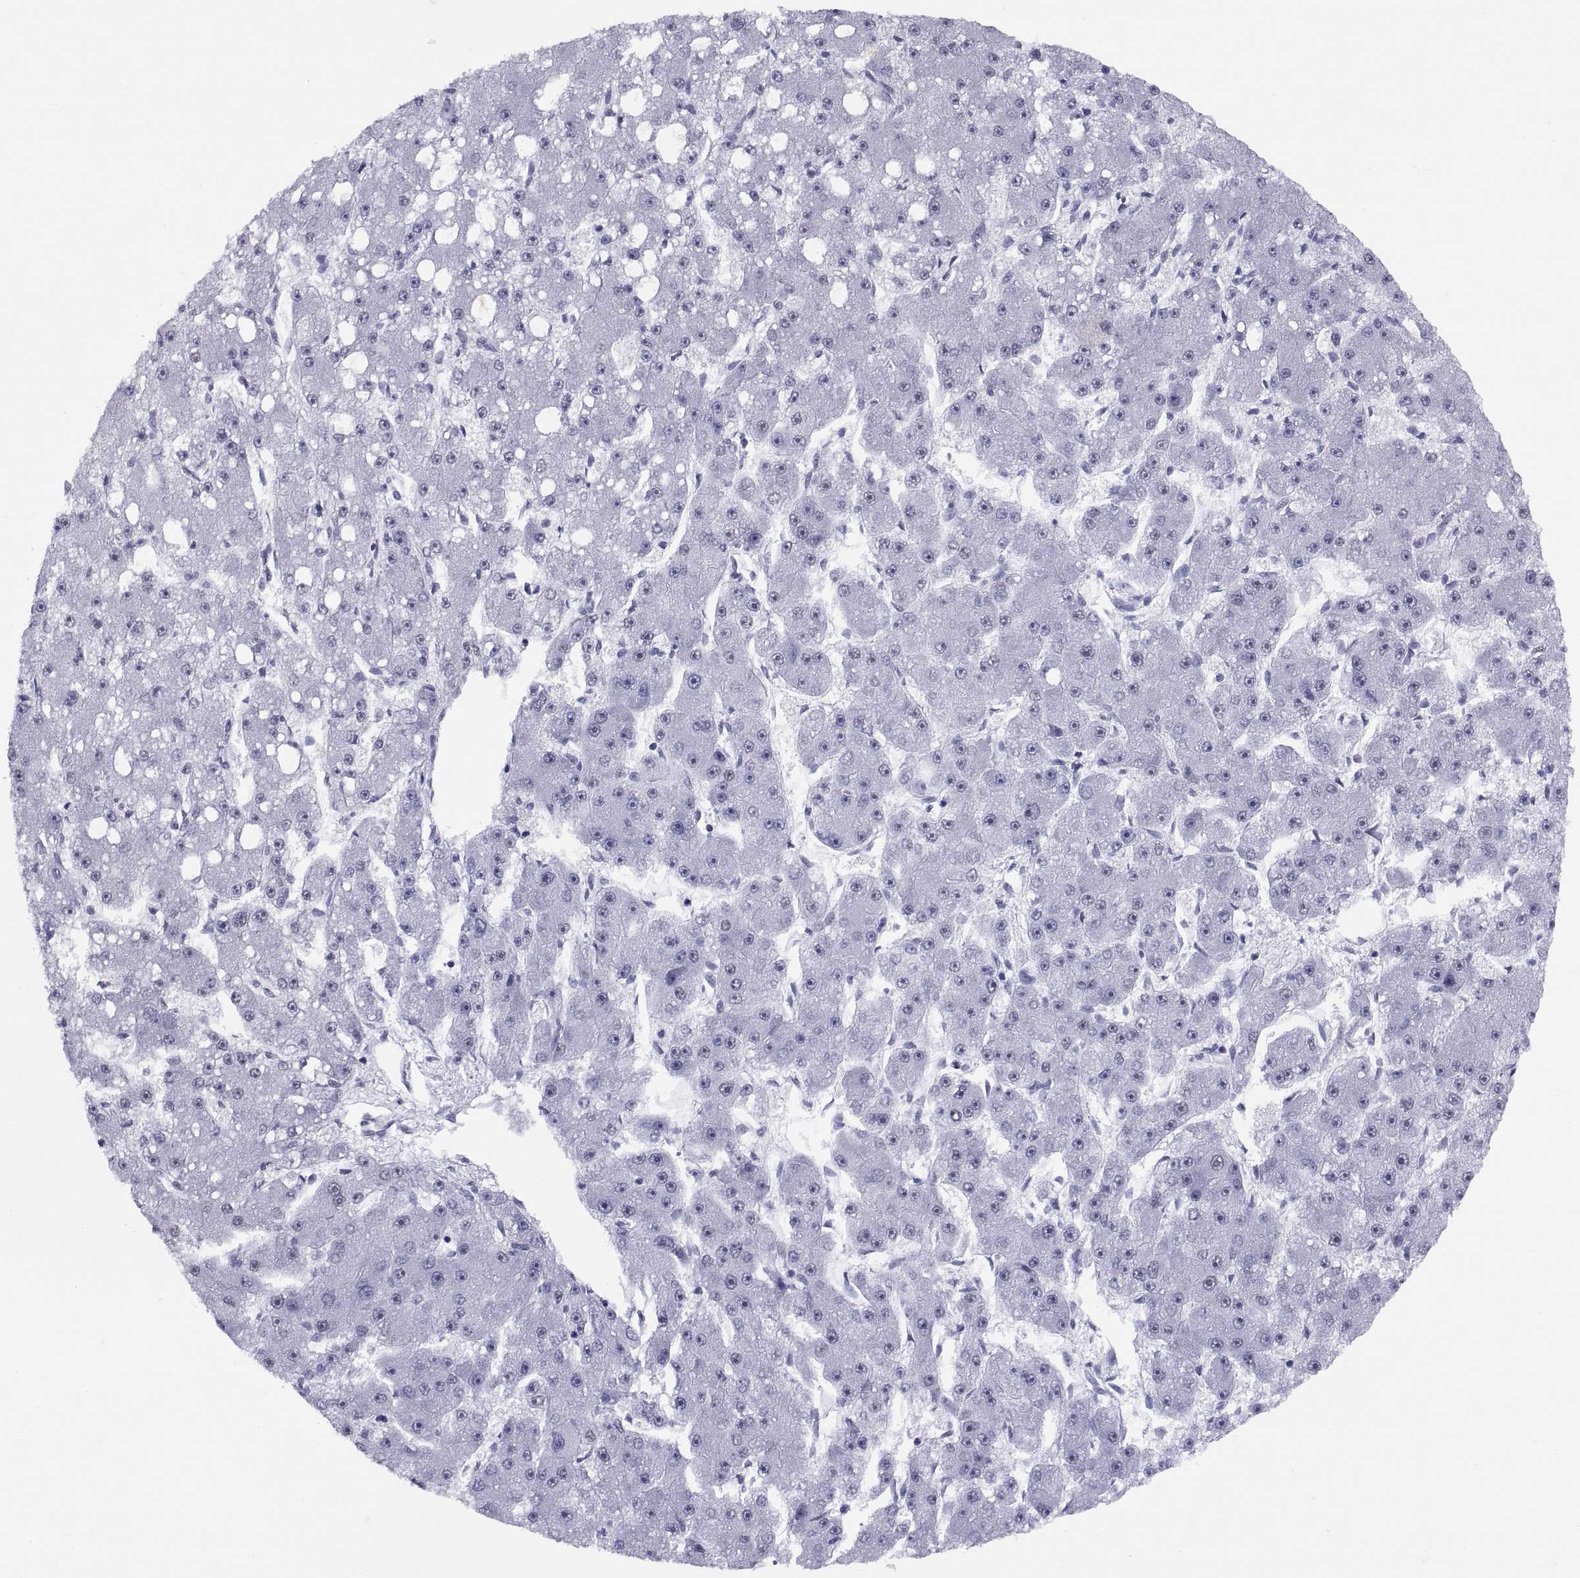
{"staining": {"intensity": "negative", "quantity": "none", "location": "none"}, "tissue": "liver cancer", "cell_type": "Tumor cells", "image_type": "cancer", "snomed": [{"axis": "morphology", "description": "Carcinoma, Hepatocellular, NOS"}, {"axis": "topography", "description": "Liver"}], "caption": "The micrograph reveals no staining of tumor cells in liver cancer (hepatocellular carcinoma).", "gene": "NEUROD6", "patient": {"sex": "male", "age": 67}}